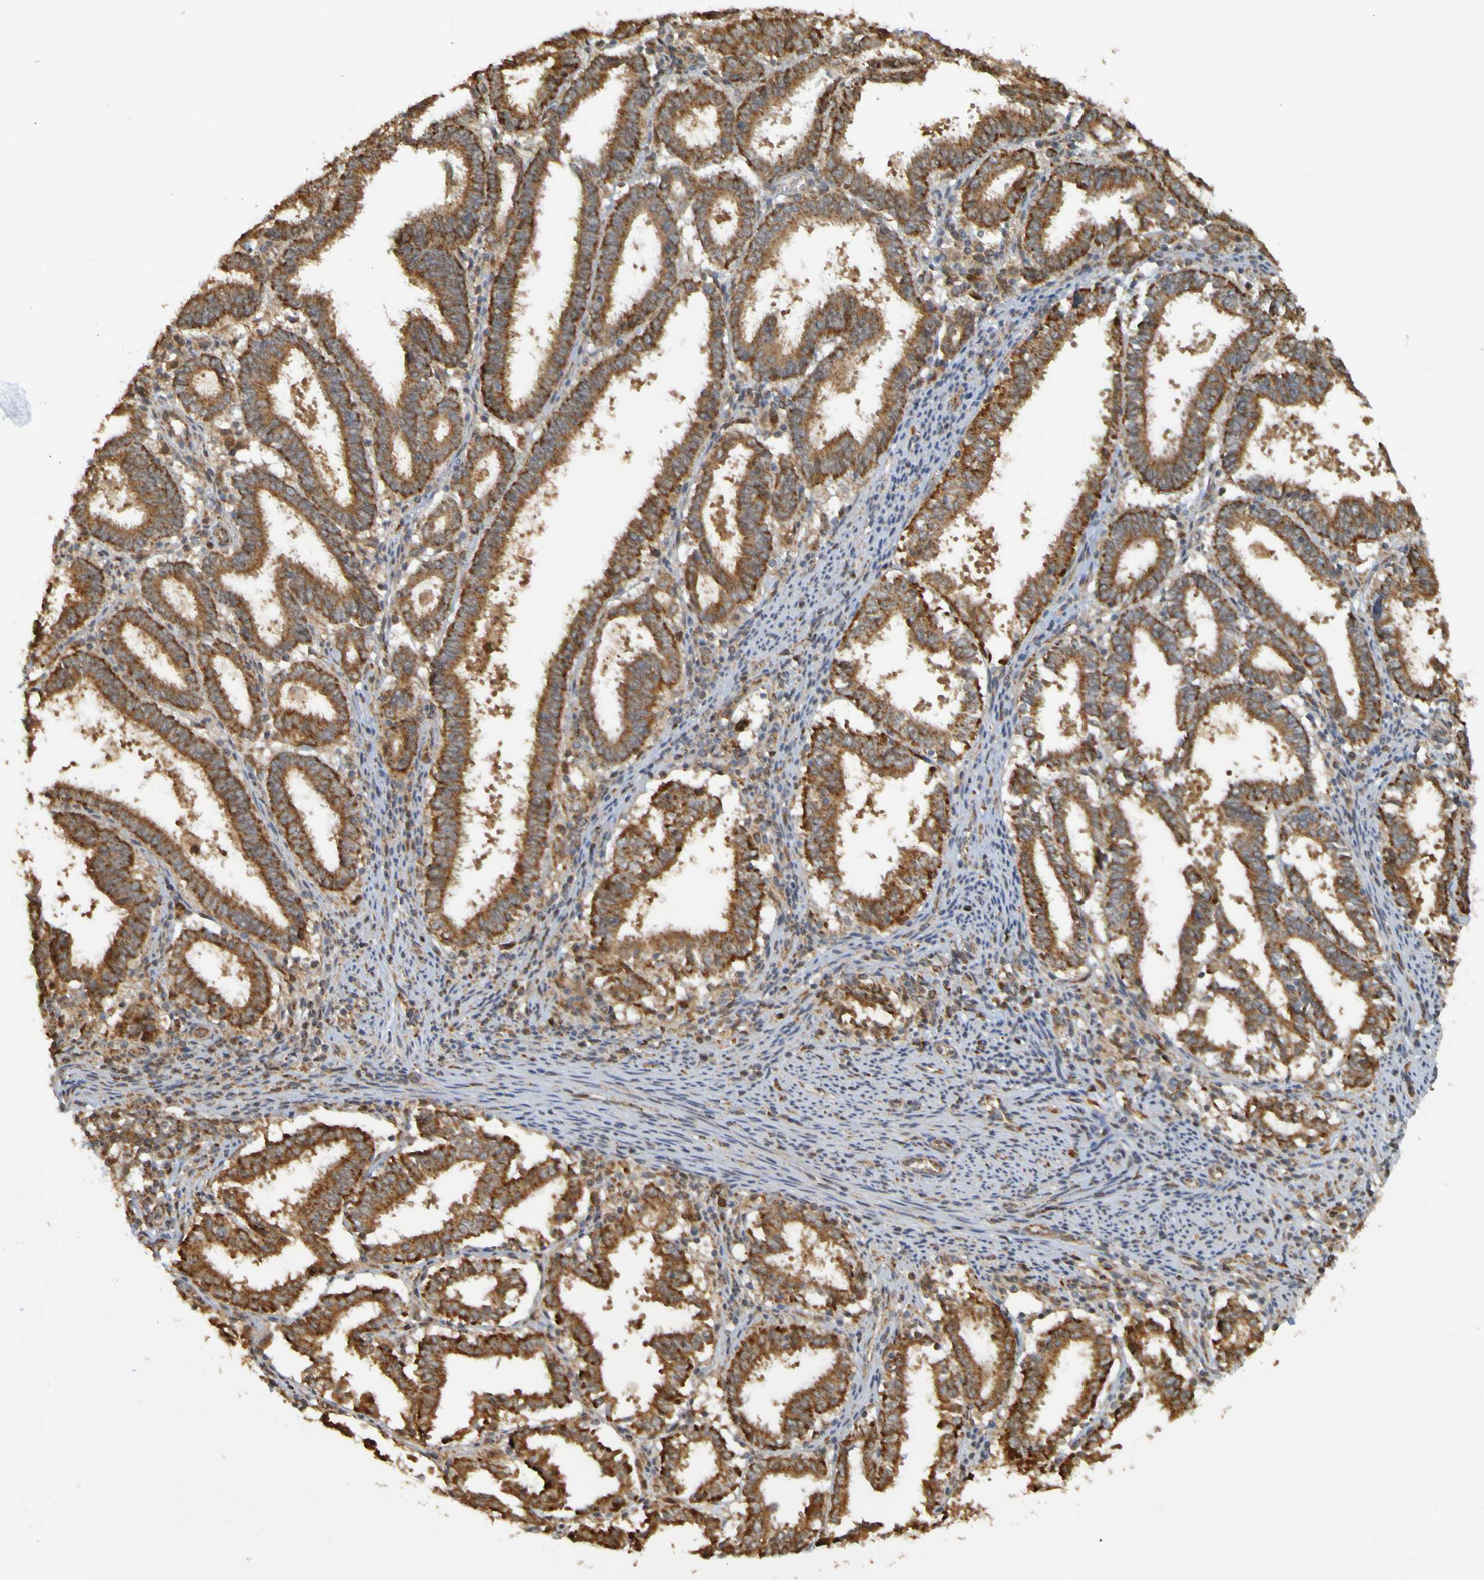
{"staining": {"intensity": "strong", "quantity": ">75%", "location": "cytoplasmic/membranous"}, "tissue": "endometrial cancer", "cell_type": "Tumor cells", "image_type": "cancer", "snomed": [{"axis": "morphology", "description": "Adenocarcinoma, NOS"}, {"axis": "topography", "description": "Uterus"}], "caption": "Immunohistochemistry (IHC) of adenocarcinoma (endometrial) displays high levels of strong cytoplasmic/membranous positivity in about >75% of tumor cells.", "gene": "TMBIM1", "patient": {"sex": "female", "age": 83}}